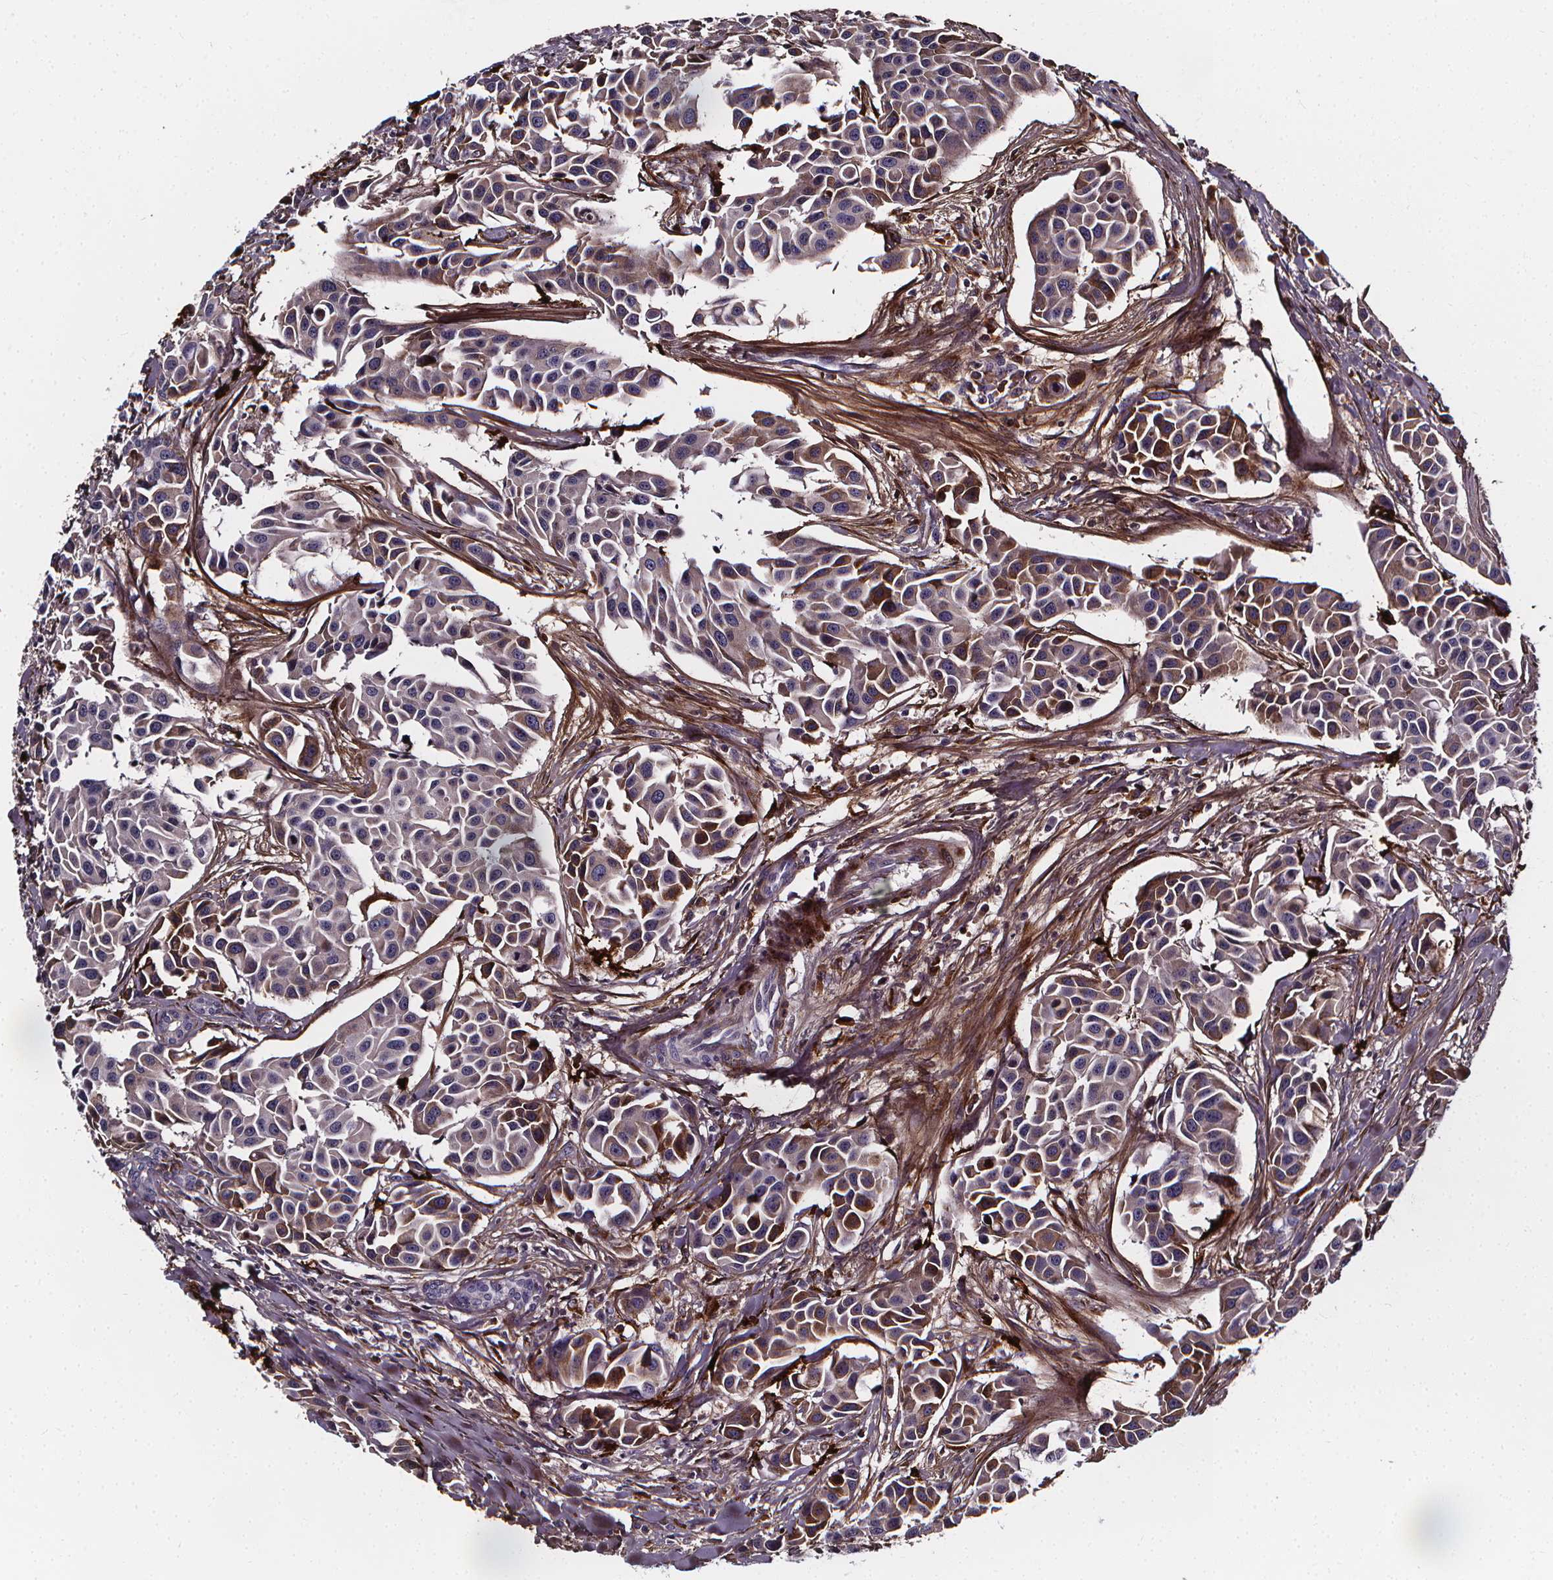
{"staining": {"intensity": "negative", "quantity": "none", "location": "none"}, "tissue": "head and neck cancer", "cell_type": "Tumor cells", "image_type": "cancer", "snomed": [{"axis": "morphology", "description": "Adenocarcinoma, NOS"}, {"axis": "topography", "description": "Head-Neck"}], "caption": "Immunohistochemistry (IHC) image of neoplastic tissue: head and neck adenocarcinoma stained with DAB displays no significant protein staining in tumor cells.", "gene": "AEBP1", "patient": {"sex": "male", "age": 76}}